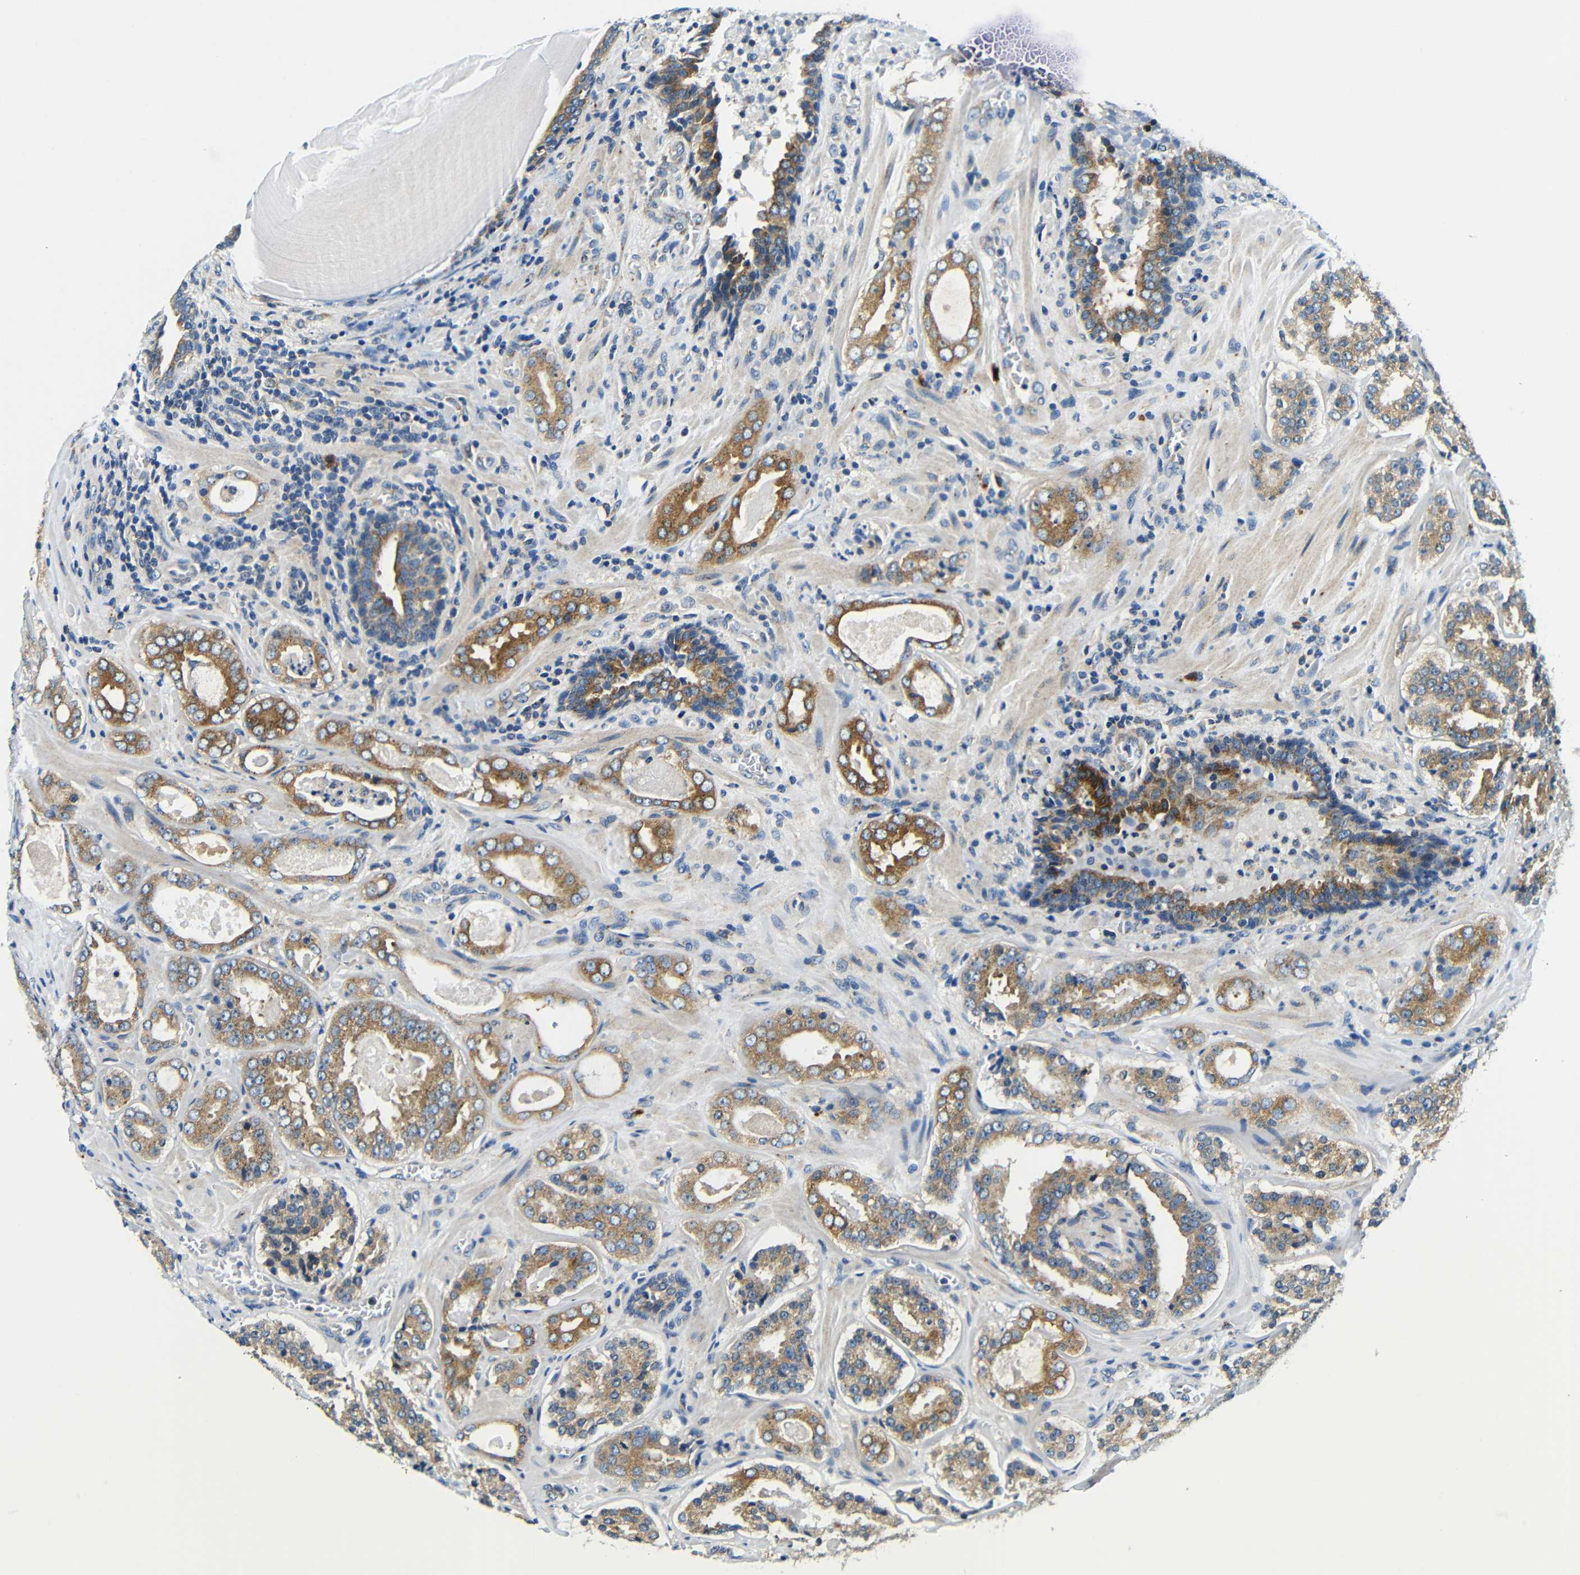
{"staining": {"intensity": "moderate", "quantity": ">75%", "location": "cytoplasmic/membranous"}, "tissue": "prostate cancer", "cell_type": "Tumor cells", "image_type": "cancer", "snomed": [{"axis": "morphology", "description": "Adenocarcinoma, High grade"}, {"axis": "topography", "description": "Prostate"}], "caption": "DAB immunohistochemical staining of human prostate cancer demonstrates moderate cytoplasmic/membranous protein expression in about >75% of tumor cells. The staining was performed using DAB, with brown indicating positive protein expression. Nuclei are stained blue with hematoxylin.", "gene": "USO1", "patient": {"sex": "male", "age": 60}}